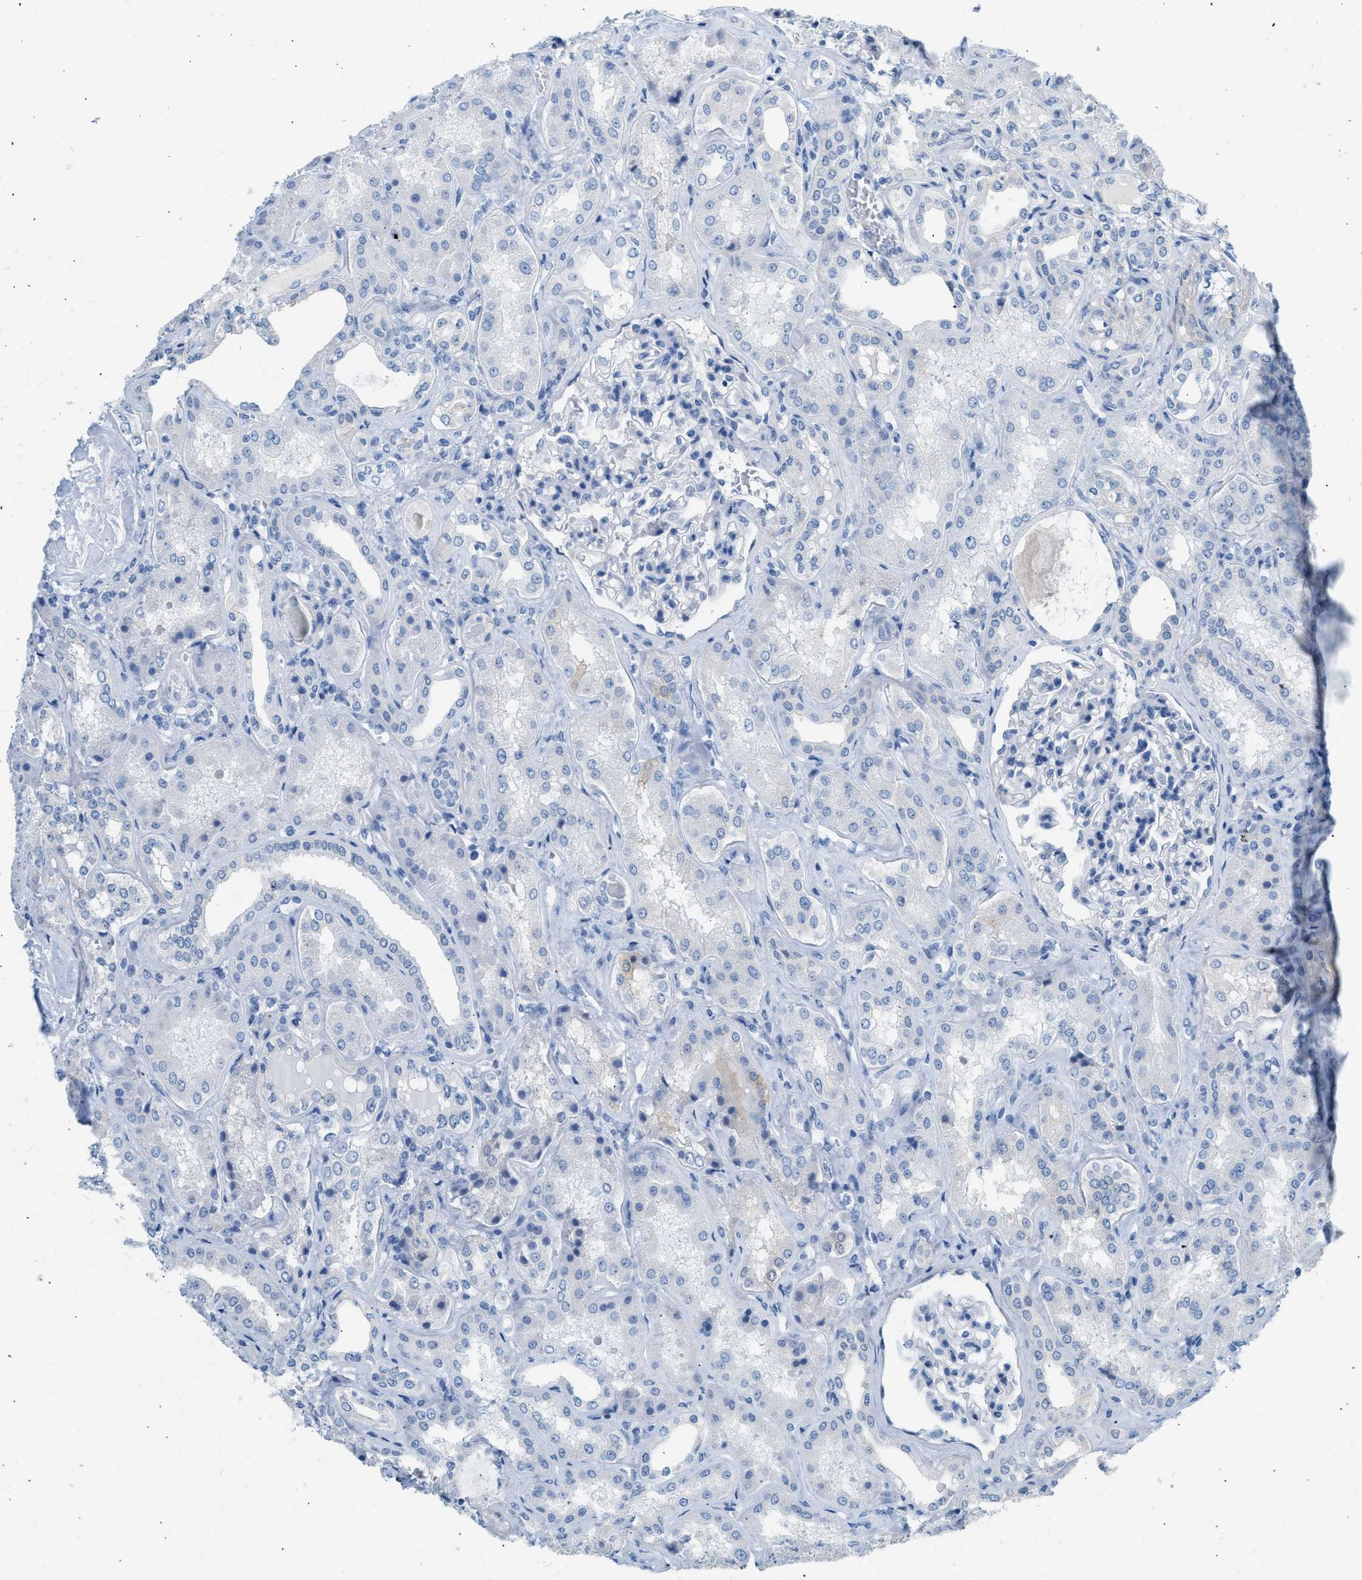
{"staining": {"intensity": "negative", "quantity": "none", "location": "none"}, "tissue": "kidney", "cell_type": "Cells in glomeruli", "image_type": "normal", "snomed": [{"axis": "morphology", "description": "Normal tissue, NOS"}, {"axis": "topography", "description": "Kidney"}], "caption": "Image shows no protein expression in cells in glomeruli of normal kidney. Nuclei are stained in blue.", "gene": "SPAM1", "patient": {"sex": "female", "age": 56}}